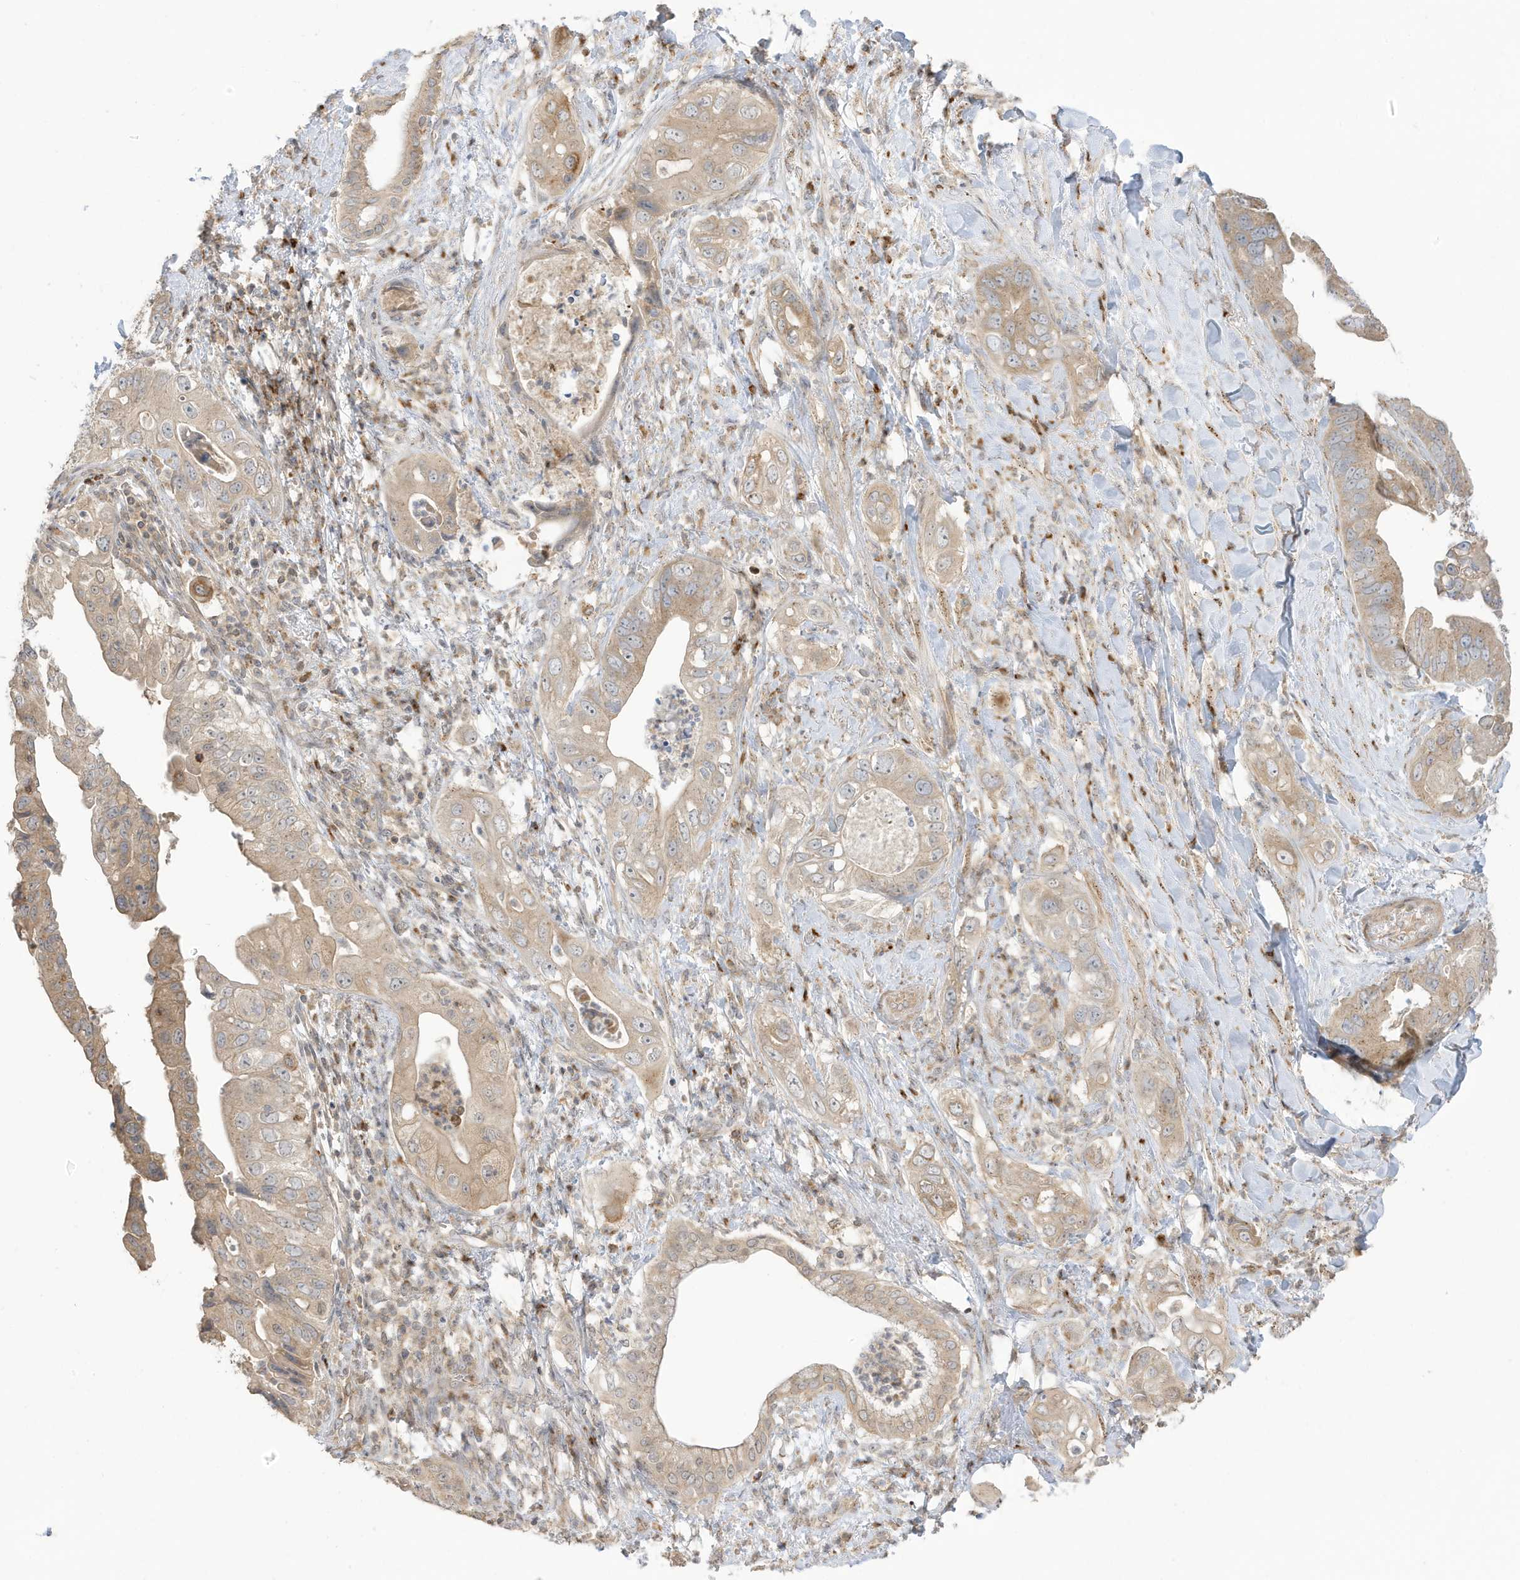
{"staining": {"intensity": "weak", "quantity": ">75%", "location": "cytoplasmic/membranous"}, "tissue": "pancreatic cancer", "cell_type": "Tumor cells", "image_type": "cancer", "snomed": [{"axis": "morphology", "description": "Adenocarcinoma, NOS"}, {"axis": "topography", "description": "Pancreas"}], "caption": "Approximately >75% of tumor cells in human pancreatic cancer display weak cytoplasmic/membranous protein expression as visualized by brown immunohistochemical staining.", "gene": "TAB3", "patient": {"sex": "female", "age": 78}}